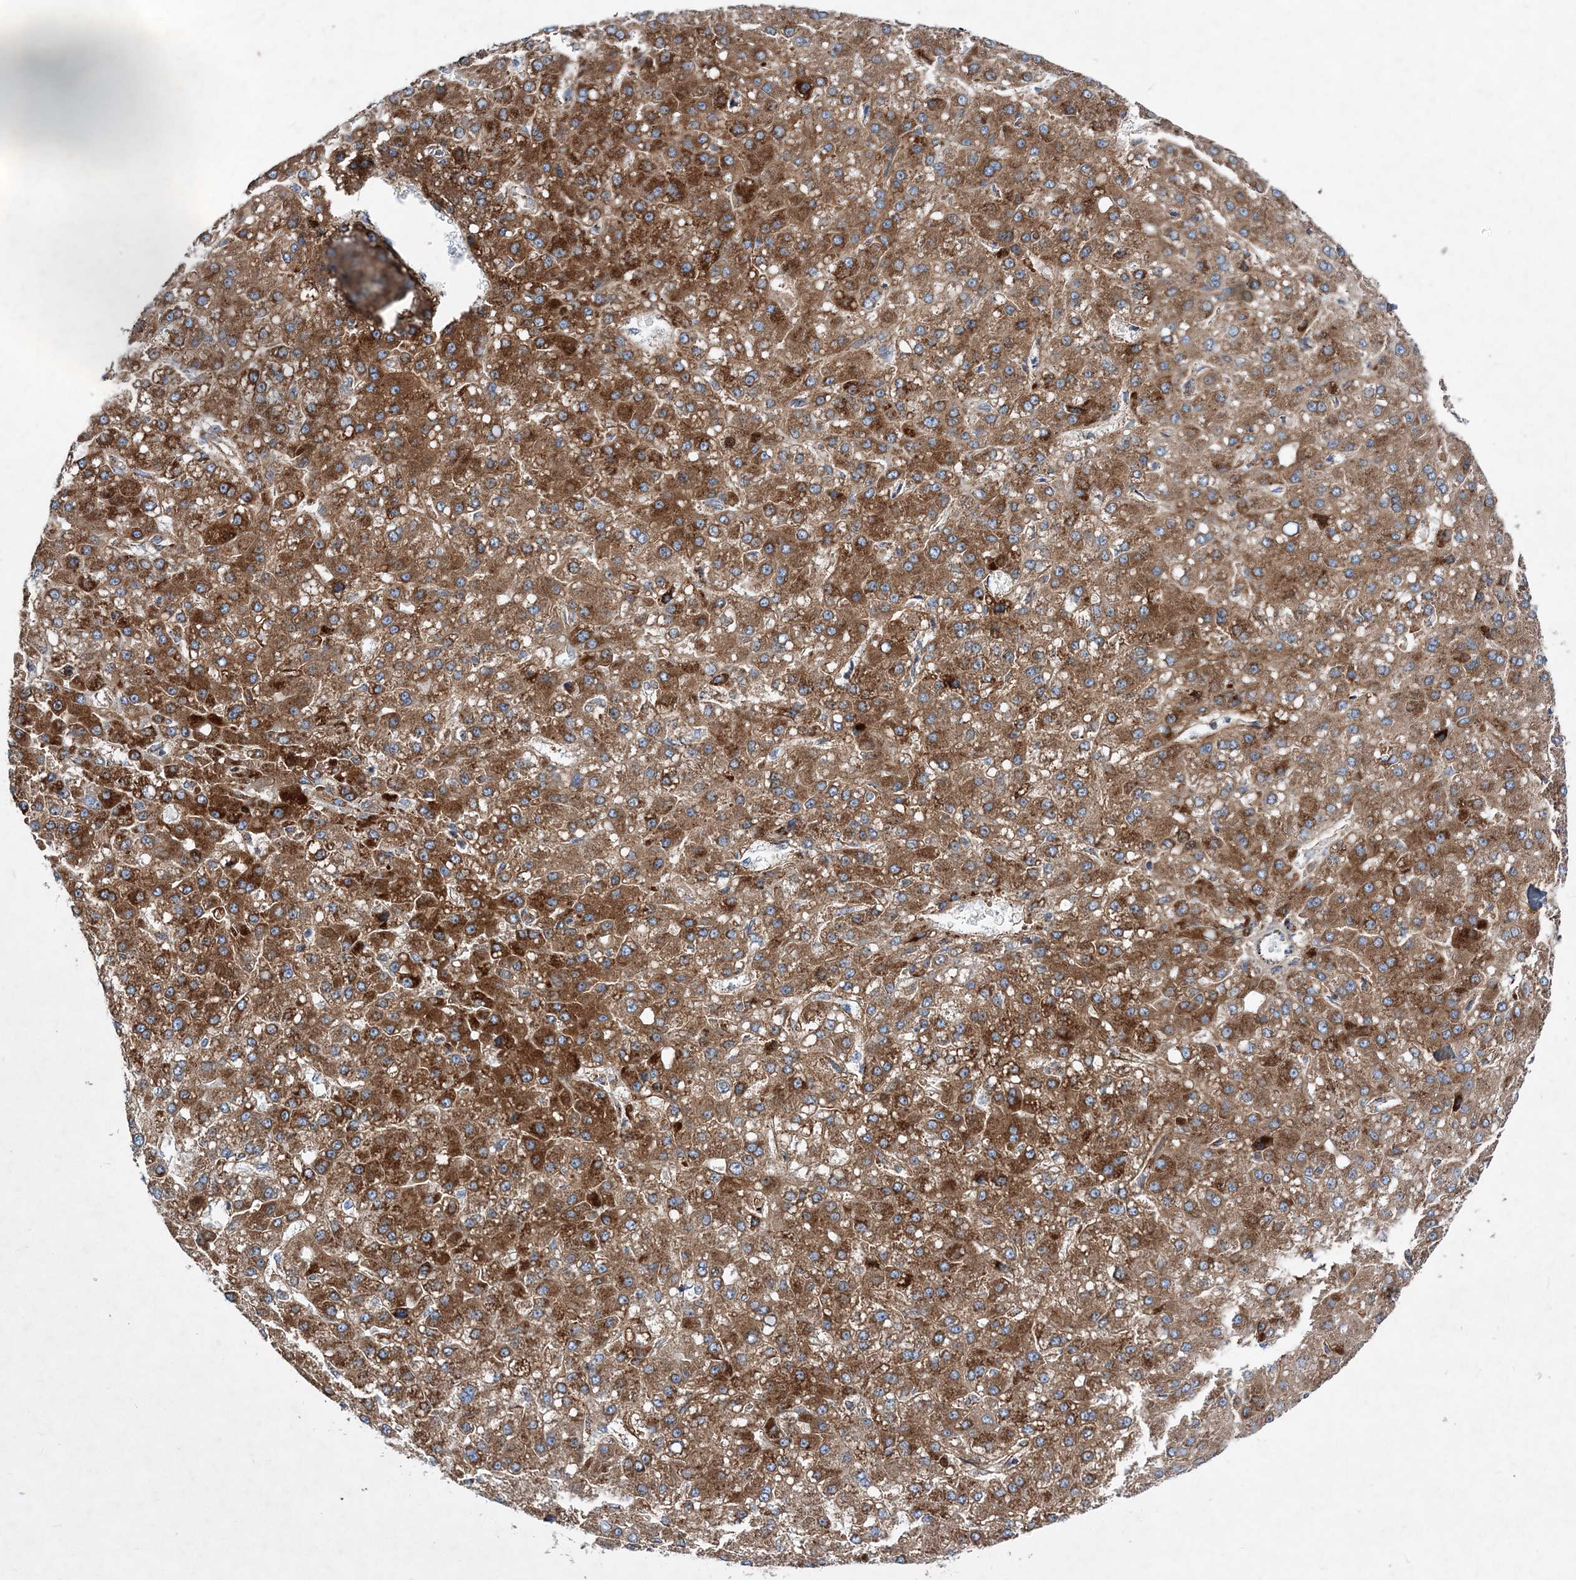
{"staining": {"intensity": "strong", "quantity": ">75%", "location": "cytoplasmic/membranous"}, "tissue": "liver cancer", "cell_type": "Tumor cells", "image_type": "cancer", "snomed": [{"axis": "morphology", "description": "Carcinoma, Hepatocellular, NOS"}, {"axis": "topography", "description": "Liver"}], "caption": "Immunohistochemistry (IHC) (DAB (3,3'-diaminobenzidine)) staining of hepatocellular carcinoma (liver) demonstrates strong cytoplasmic/membranous protein positivity in approximately >75% of tumor cells.", "gene": "NGLY1", "patient": {"sex": "male", "age": 67}}